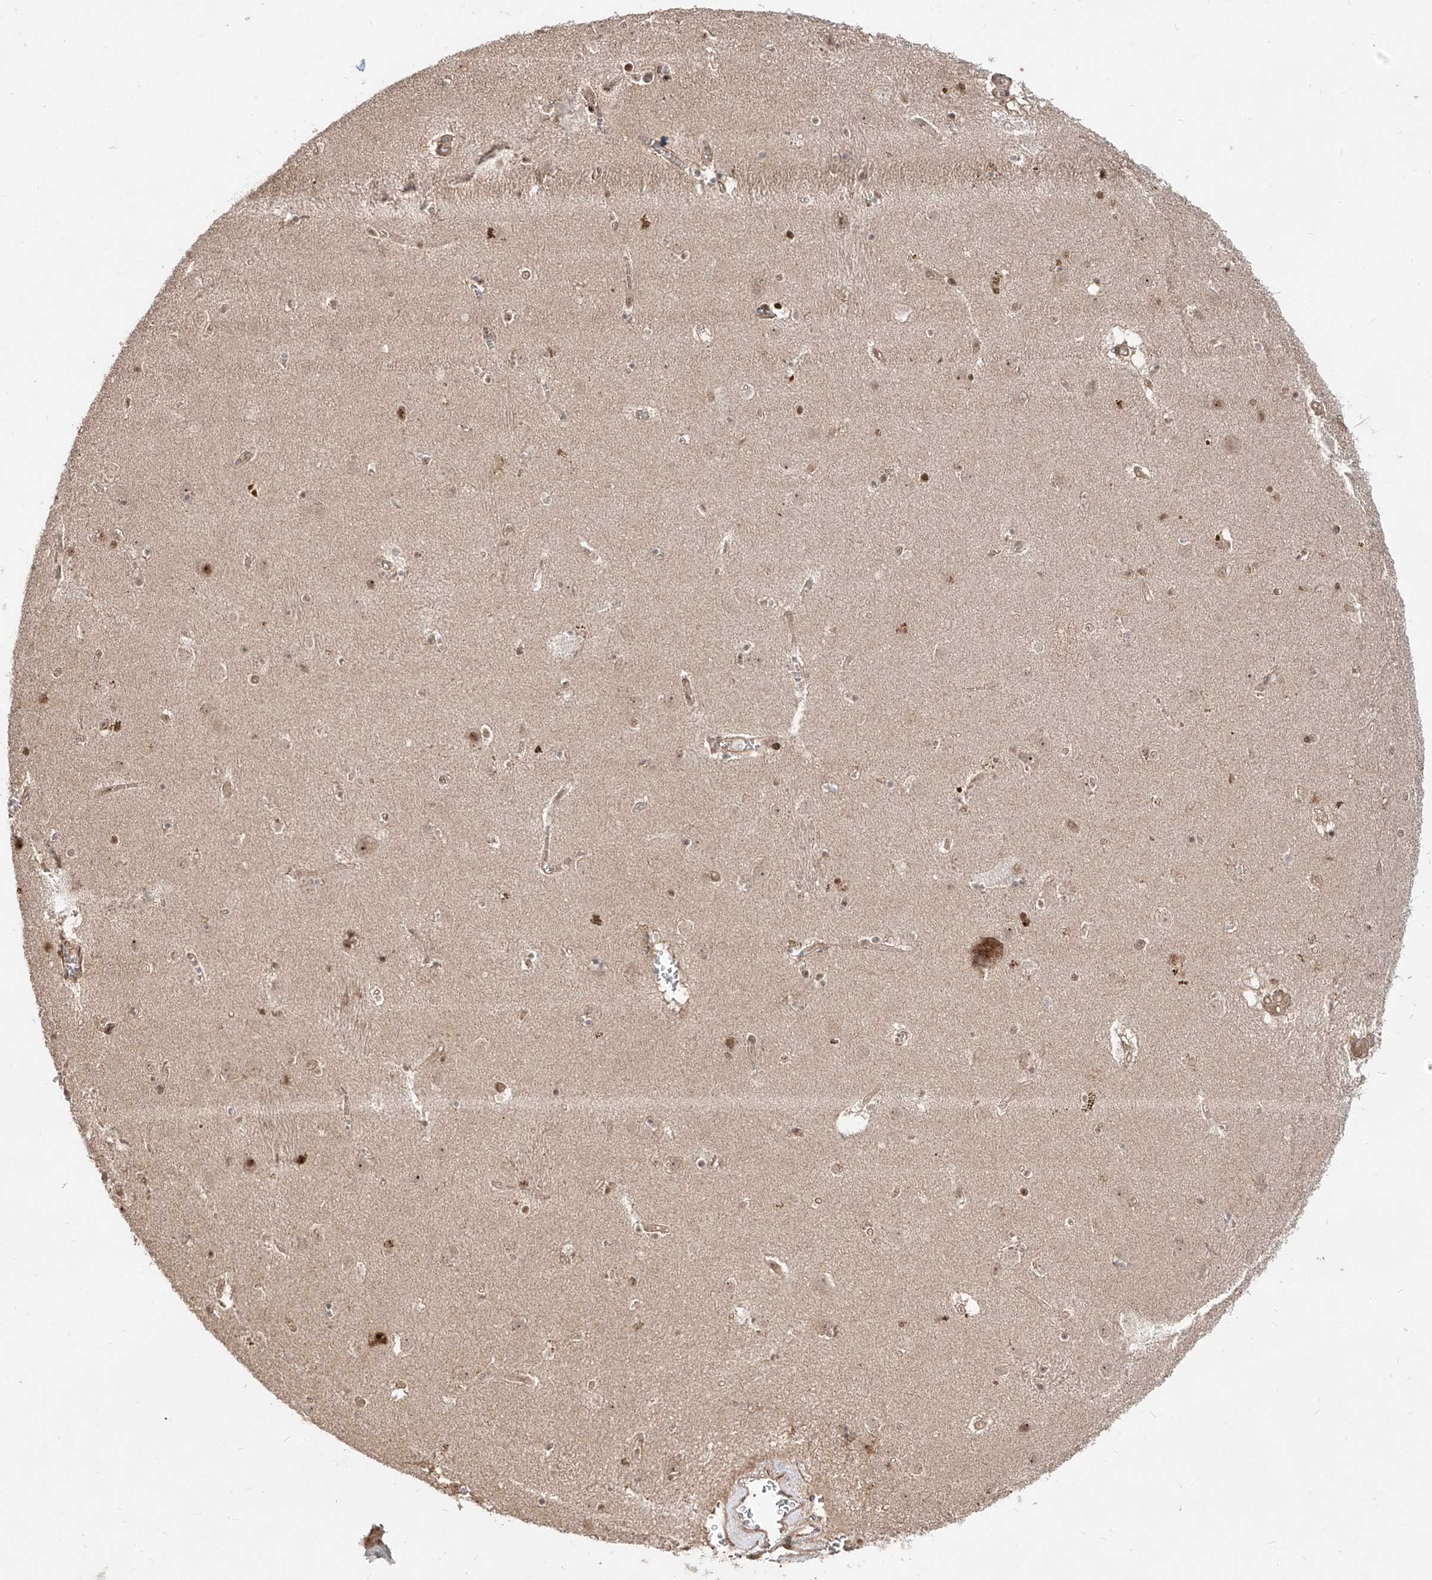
{"staining": {"intensity": "weak", "quantity": "<25%", "location": "nuclear"}, "tissue": "caudate", "cell_type": "Glial cells", "image_type": "normal", "snomed": [{"axis": "morphology", "description": "Normal tissue, NOS"}, {"axis": "topography", "description": "Lateral ventricle wall"}], "caption": "Immunohistochemistry micrograph of unremarkable human caudate stained for a protein (brown), which reveals no staining in glial cells. (Stains: DAB (3,3'-diaminobenzidine) immunohistochemistry (IHC) with hematoxylin counter stain, Microscopy: brightfield microscopy at high magnification).", "gene": "ZNF710", "patient": {"sex": "male", "age": 70}}